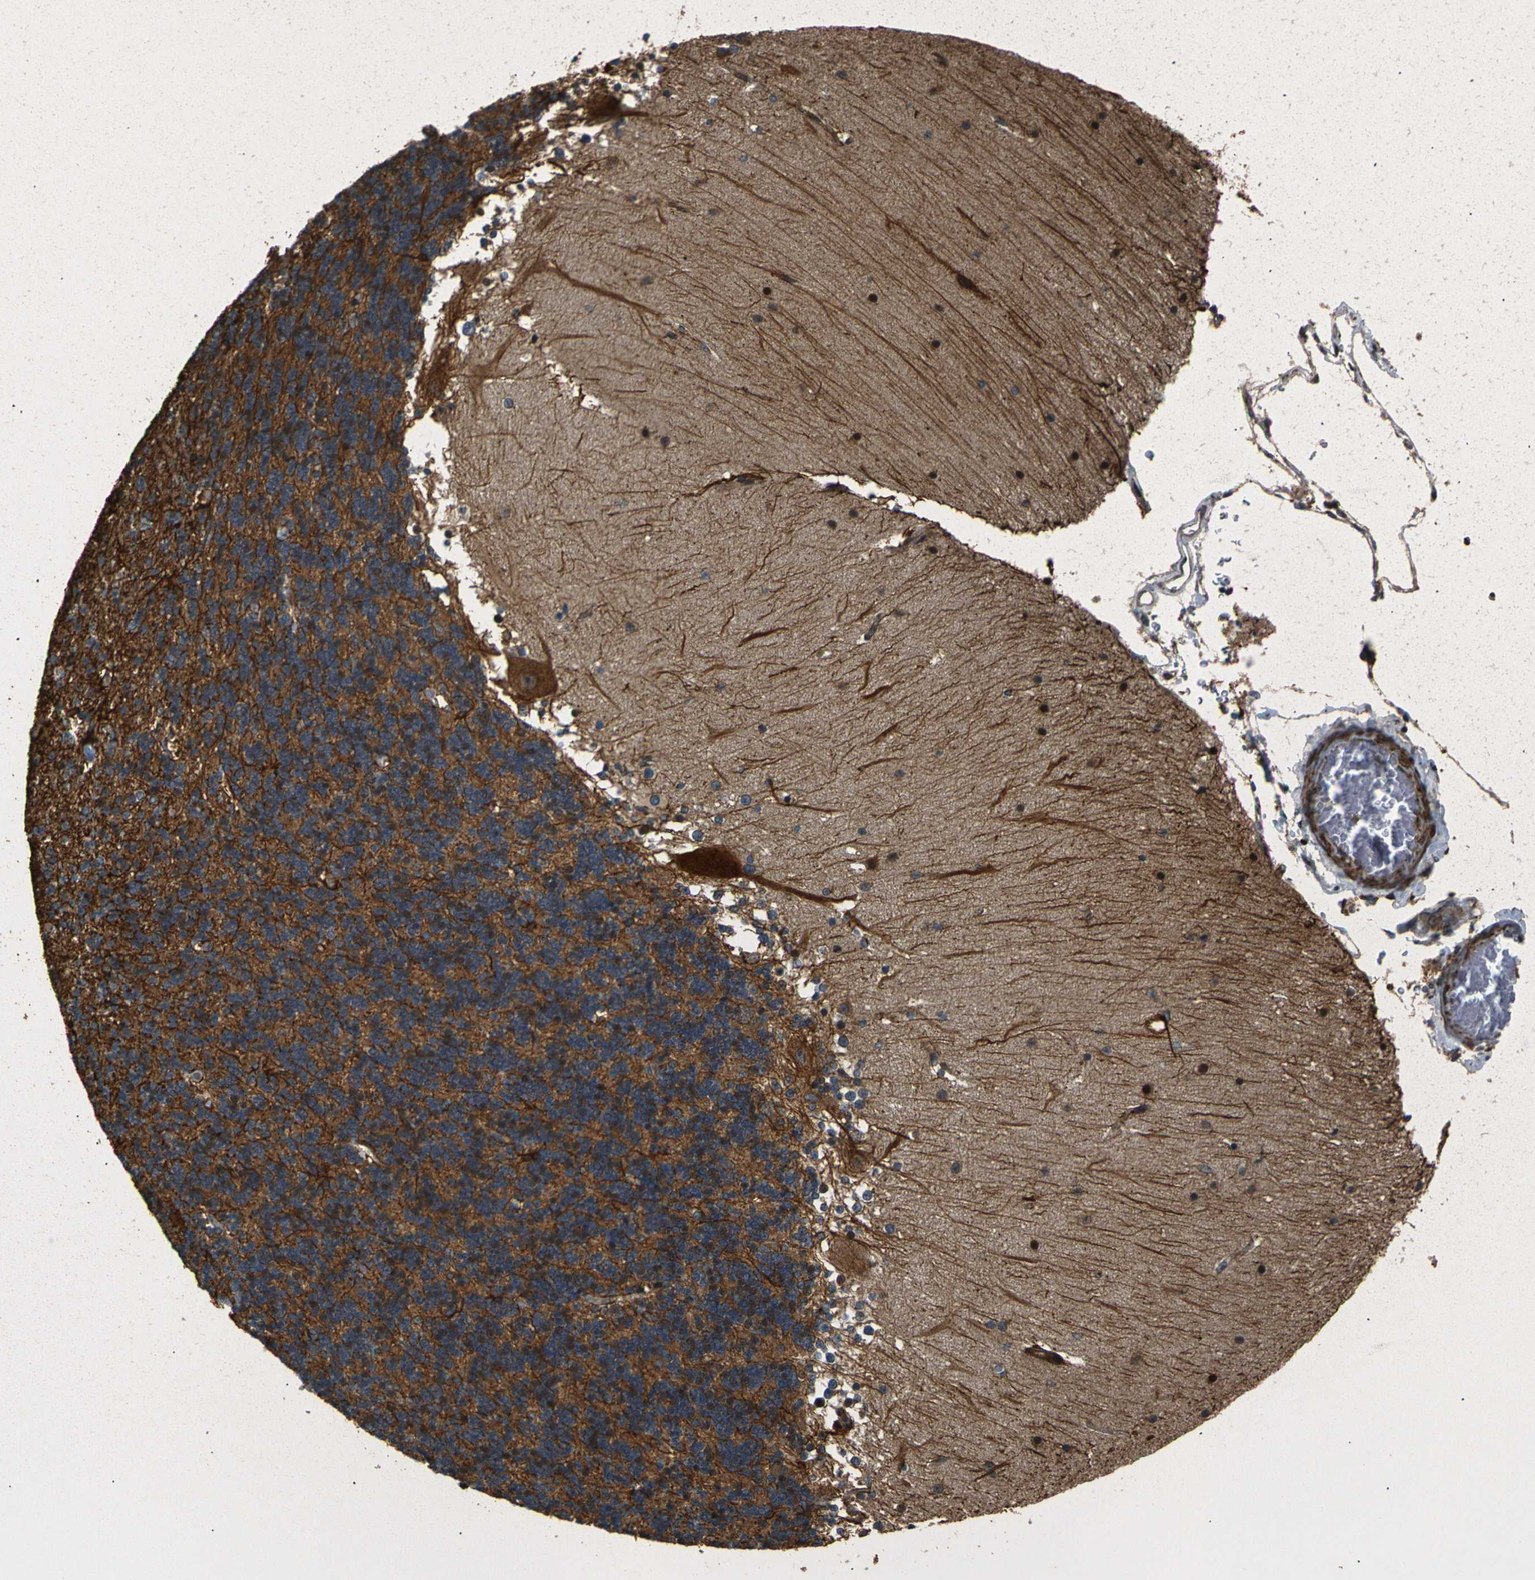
{"staining": {"intensity": "strong", "quantity": "25%-75%", "location": "cytoplasmic/membranous"}, "tissue": "cerebellum", "cell_type": "Cells in granular layer", "image_type": "normal", "snomed": [{"axis": "morphology", "description": "Normal tissue, NOS"}, {"axis": "topography", "description": "Cerebellum"}], "caption": "Protein analysis of normal cerebellum shows strong cytoplasmic/membranous positivity in approximately 25%-75% of cells in granular layer. Ihc stains the protein in brown and the nuclei are stained blue.", "gene": "AKAP9", "patient": {"sex": "female", "age": 19}}